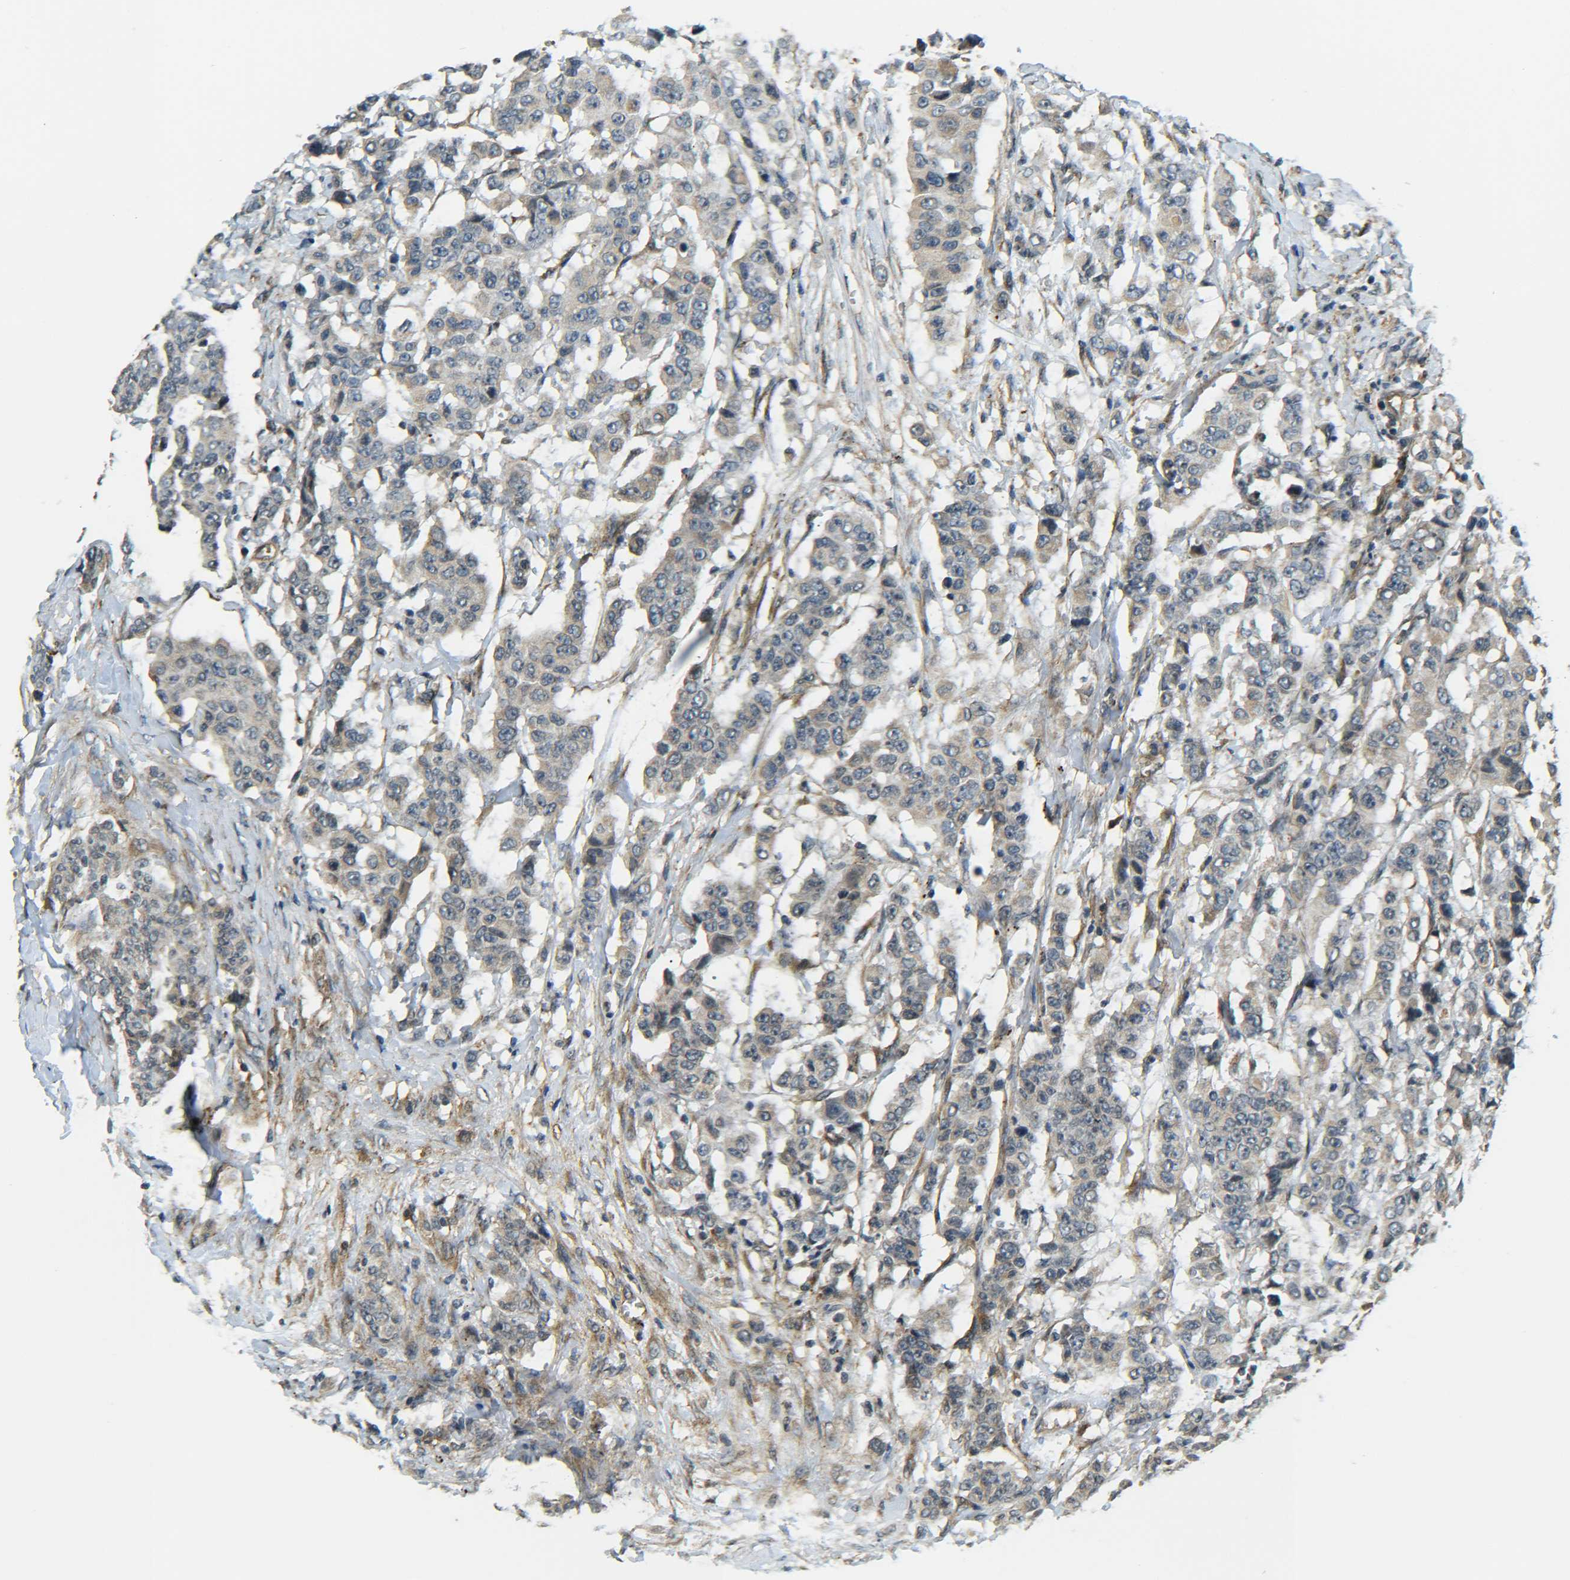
{"staining": {"intensity": "weak", "quantity": ">75%", "location": "cytoplasmic/membranous"}, "tissue": "breast cancer", "cell_type": "Tumor cells", "image_type": "cancer", "snomed": [{"axis": "morphology", "description": "Duct carcinoma"}, {"axis": "topography", "description": "Breast"}], "caption": "High-power microscopy captured an immunohistochemistry (IHC) image of breast cancer, revealing weak cytoplasmic/membranous positivity in approximately >75% of tumor cells.", "gene": "DAB2", "patient": {"sex": "female", "age": 40}}